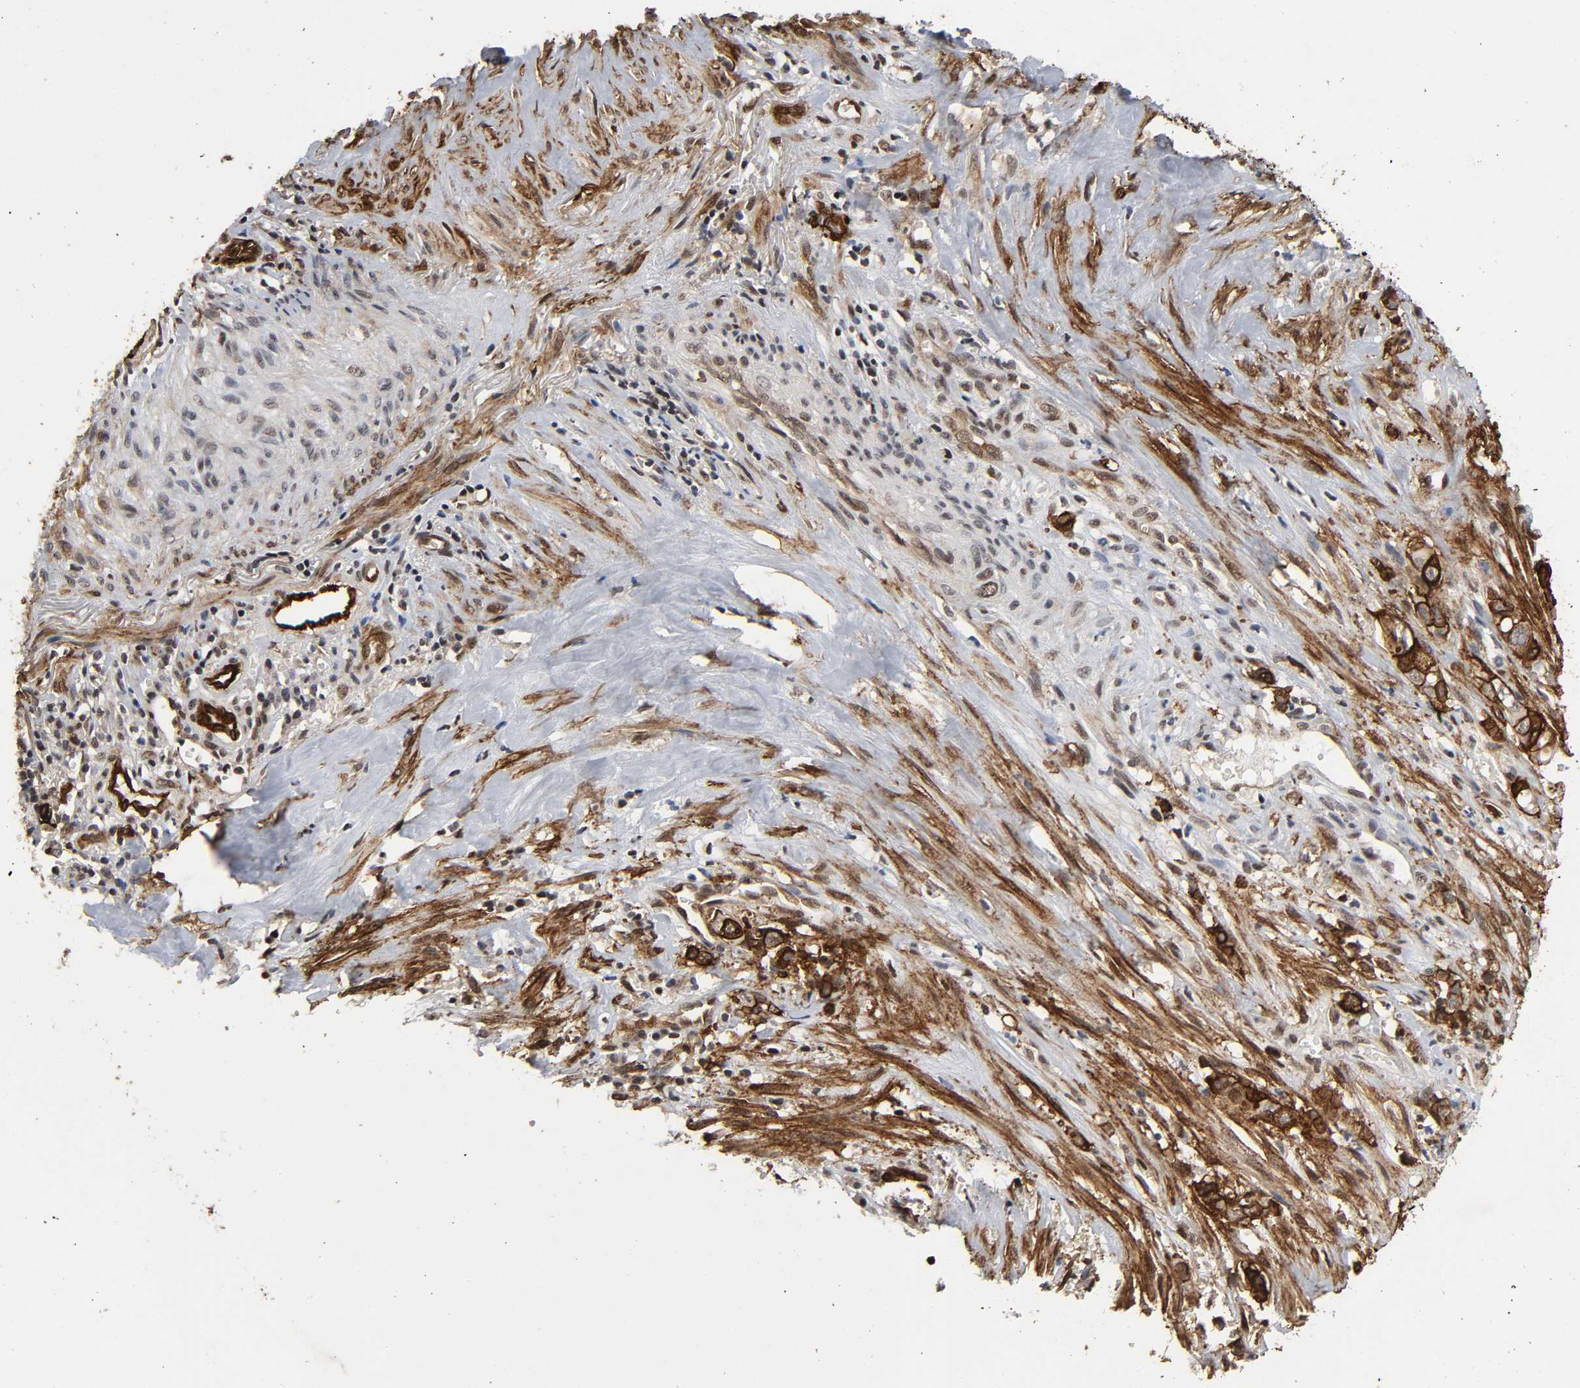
{"staining": {"intensity": "strong", "quantity": ">75%", "location": "cytoplasmic/membranous"}, "tissue": "liver cancer", "cell_type": "Tumor cells", "image_type": "cancer", "snomed": [{"axis": "morphology", "description": "Cholangiocarcinoma"}, {"axis": "topography", "description": "Liver"}], "caption": "High-power microscopy captured an immunohistochemistry histopathology image of liver cancer, revealing strong cytoplasmic/membranous positivity in about >75% of tumor cells.", "gene": "AHNAK2", "patient": {"sex": "female", "age": 70}}